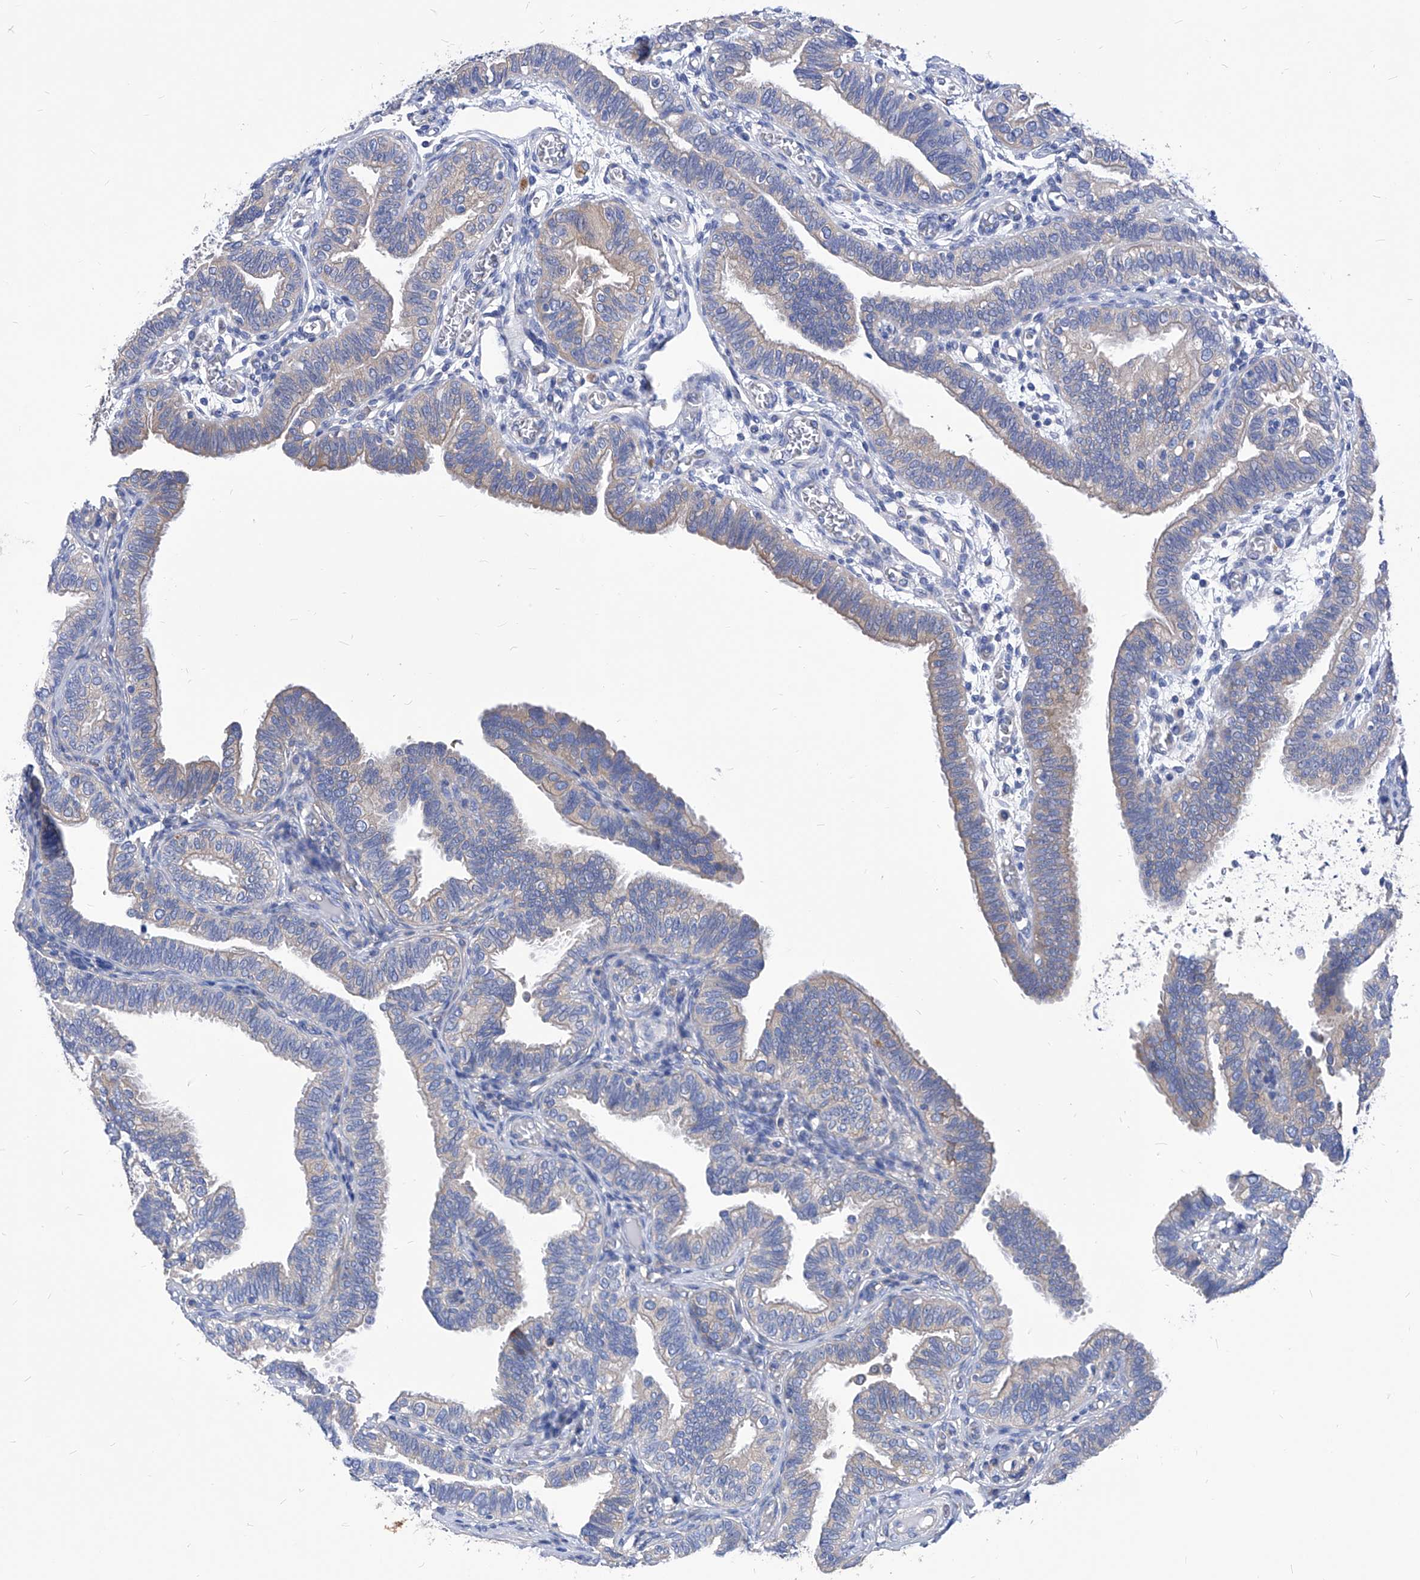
{"staining": {"intensity": "weak", "quantity": "<25%", "location": "cytoplasmic/membranous"}, "tissue": "fallopian tube", "cell_type": "Glandular cells", "image_type": "normal", "snomed": [{"axis": "morphology", "description": "Normal tissue, NOS"}, {"axis": "topography", "description": "Fallopian tube"}], "caption": "DAB immunohistochemical staining of benign human fallopian tube demonstrates no significant staining in glandular cells. (DAB (3,3'-diaminobenzidine) immunohistochemistry, high magnification).", "gene": "XPNPEP1", "patient": {"sex": "female", "age": 39}}